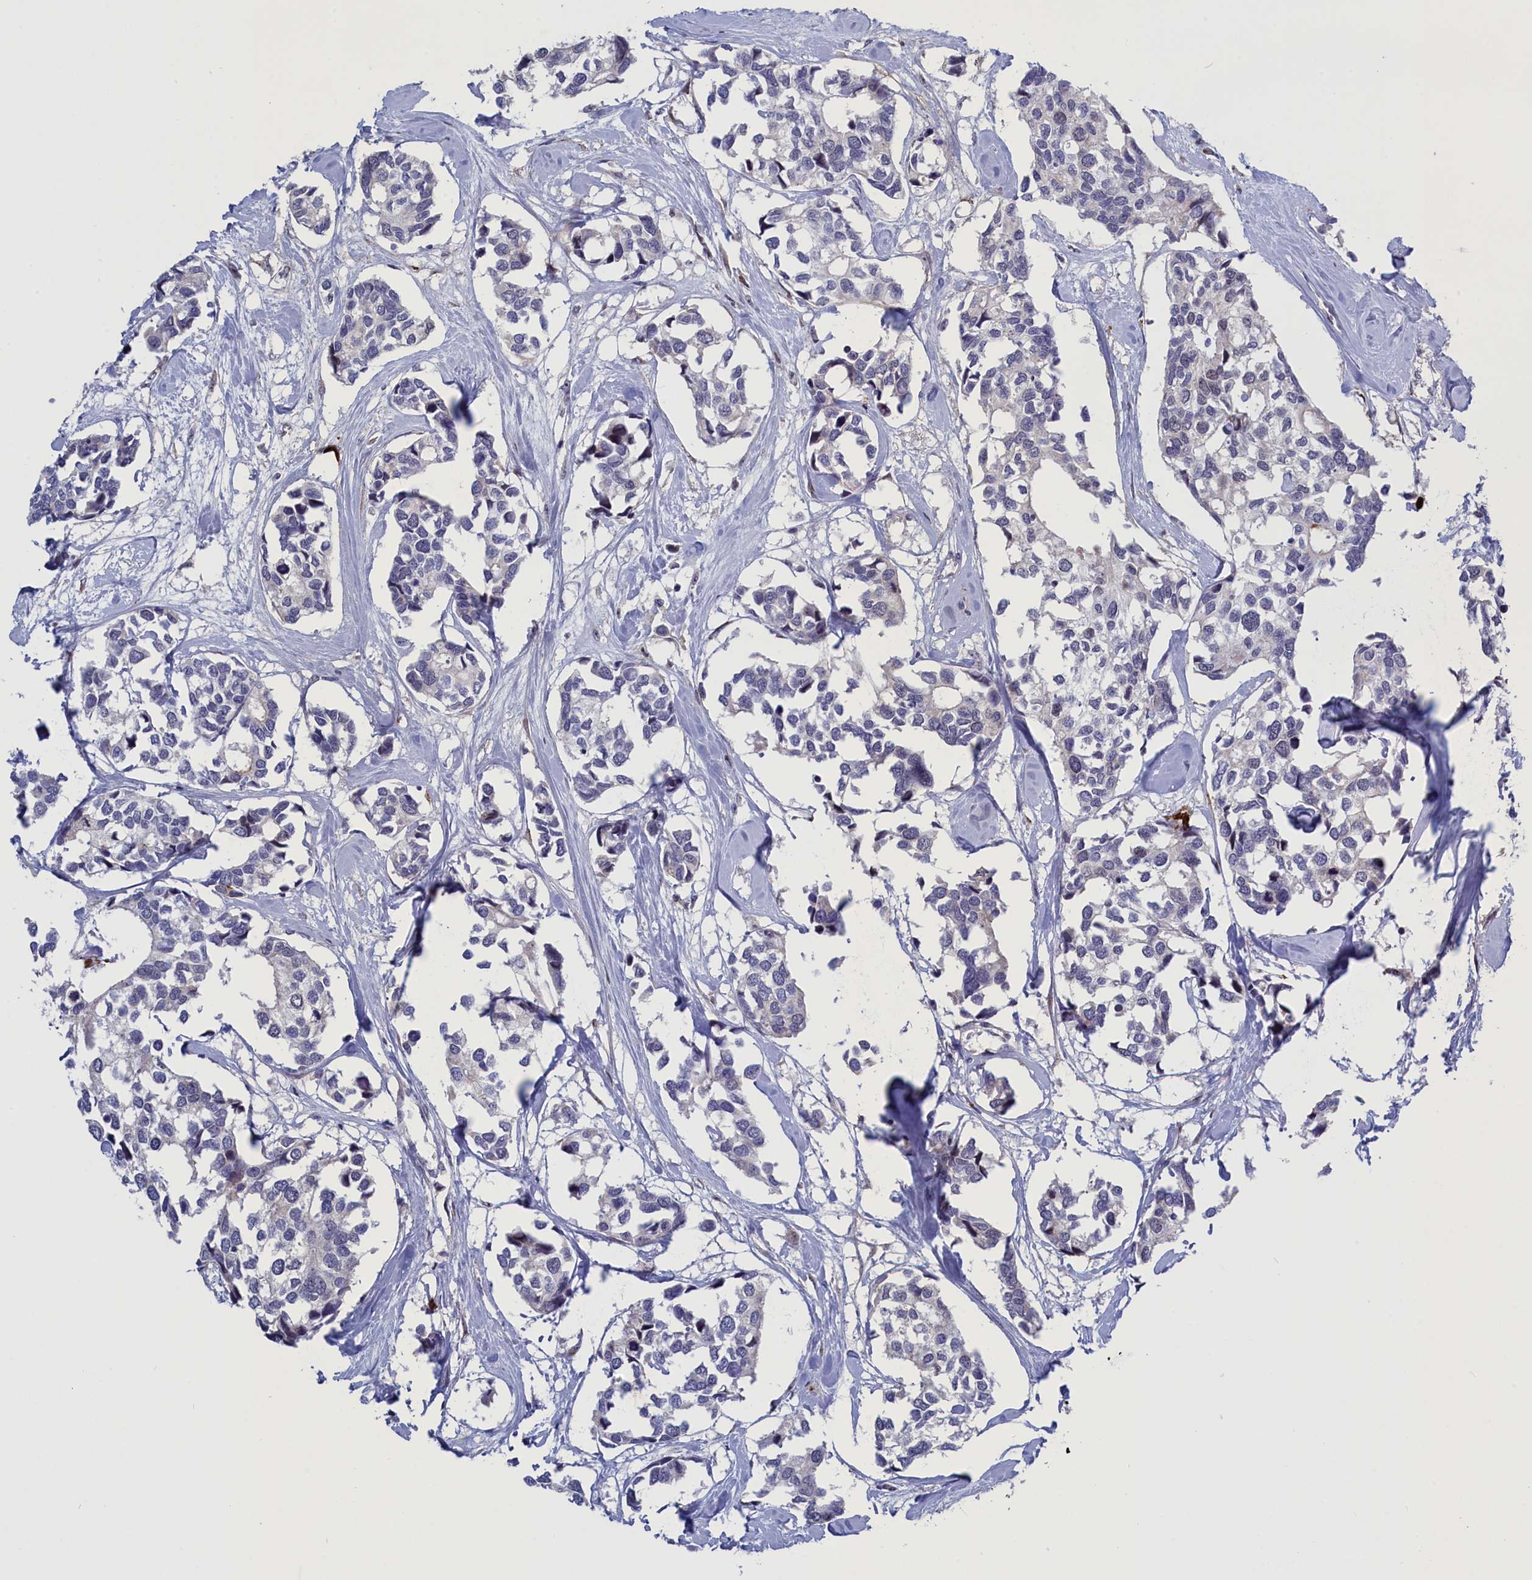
{"staining": {"intensity": "negative", "quantity": "none", "location": "none"}, "tissue": "breast cancer", "cell_type": "Tumor cells", "image_type": "cancer", "snomed": [{"axis": "morphology", "description": "Duct carcinoma"}, {"axis": "topography", "description": "Breast"}], "caption": "High power microscopy histopathology image of an immunohistochemistry micrograph of invasive ductal carcinoma (breast), revealing no significant expression in tumor cells.", "gene": "PPAN", "patient": {"sex": "female", "age": 83}}